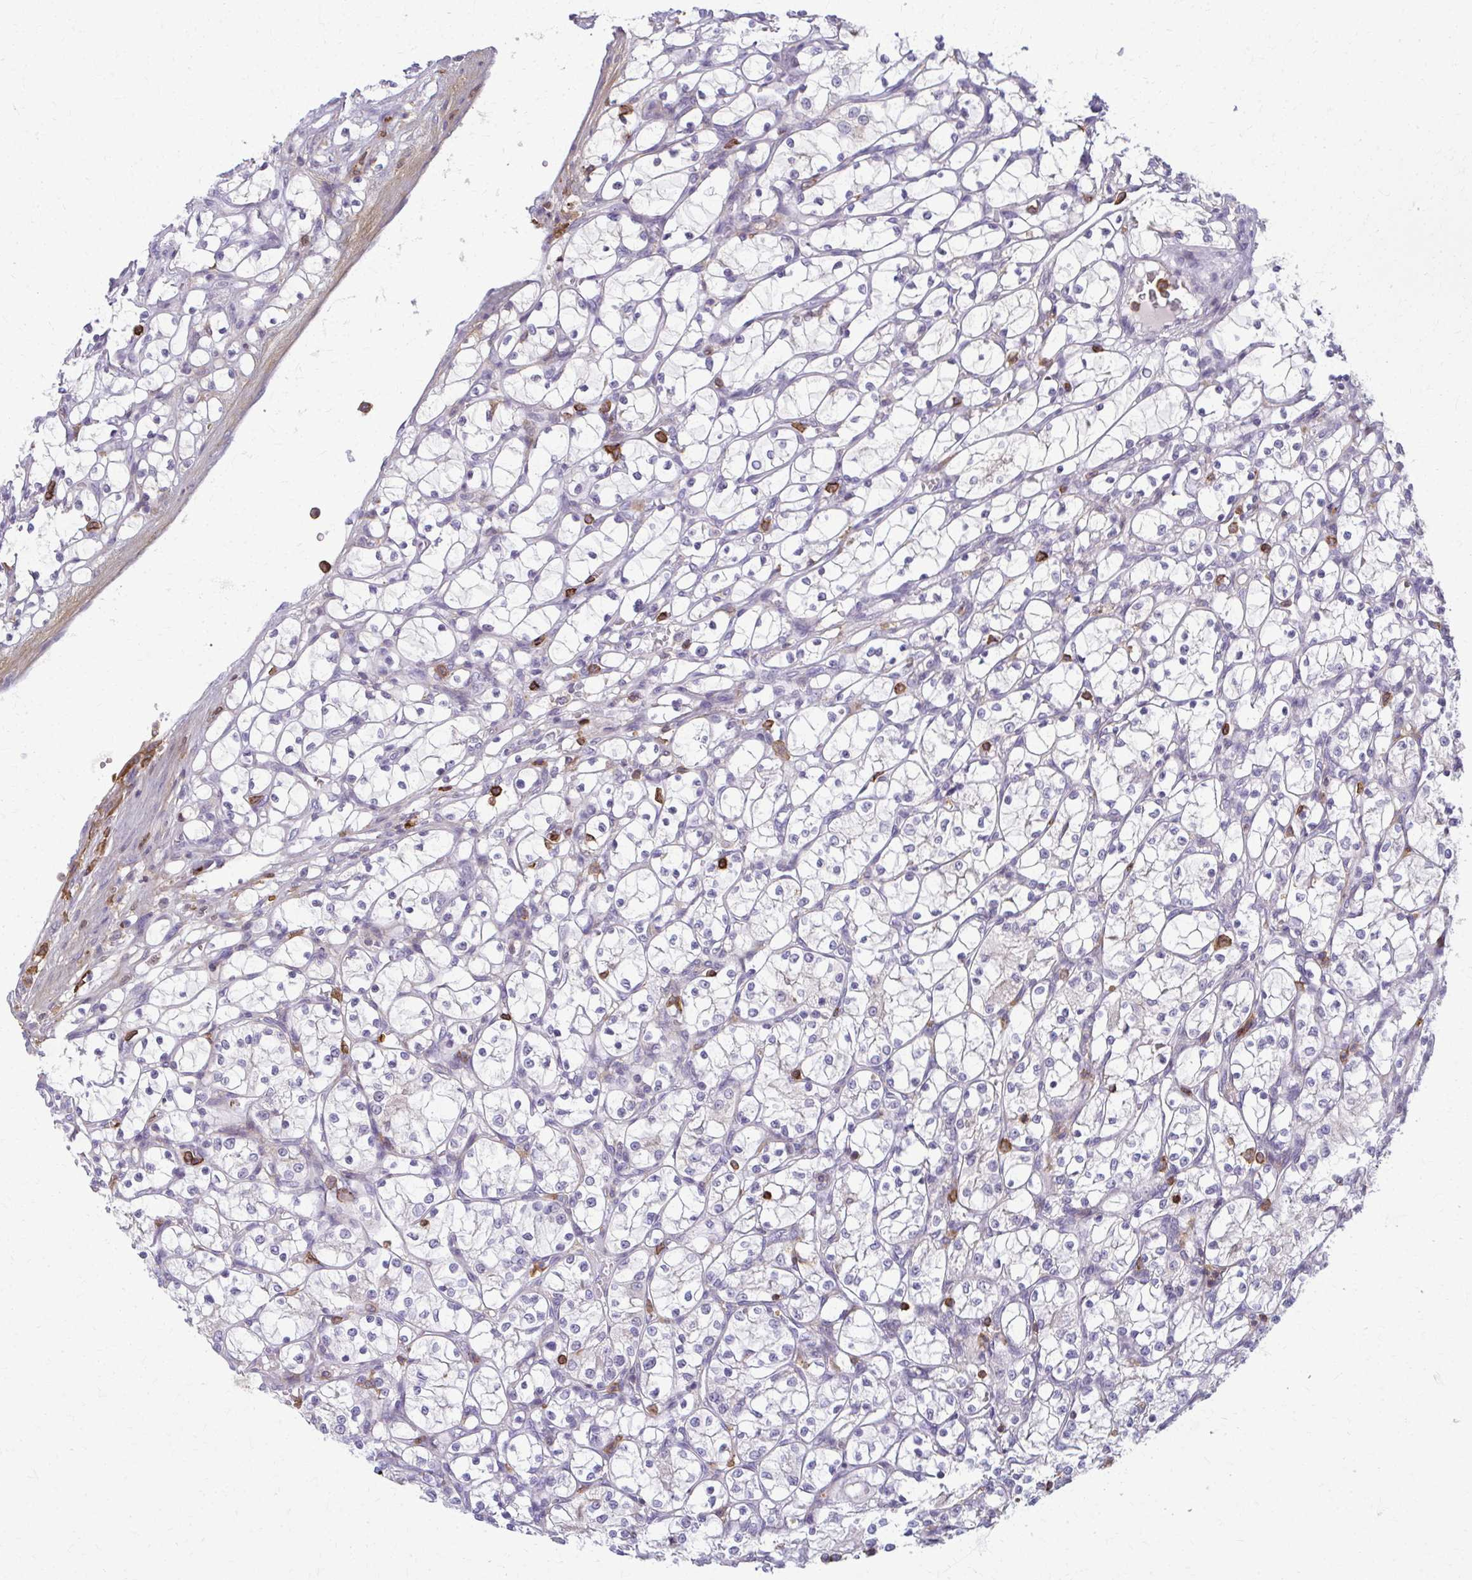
{"staining": {"intensity": "negative", "quantity": "none", "location": "none"}, "tissue": "renal cancer", "cell_type": "Tumor cells", "image_type": "cancer", "snomed": [{"axis": "morphology", "description": "Adenocarcinoma, NOS"}, {"axis": "topography", "description": "Kidney"}], "caption": "The photomicrograph exhibits no staining of tumor cells in renal cancer.", "gene": "AP5M1", "patient": {"sex": "female", "age": 69}}